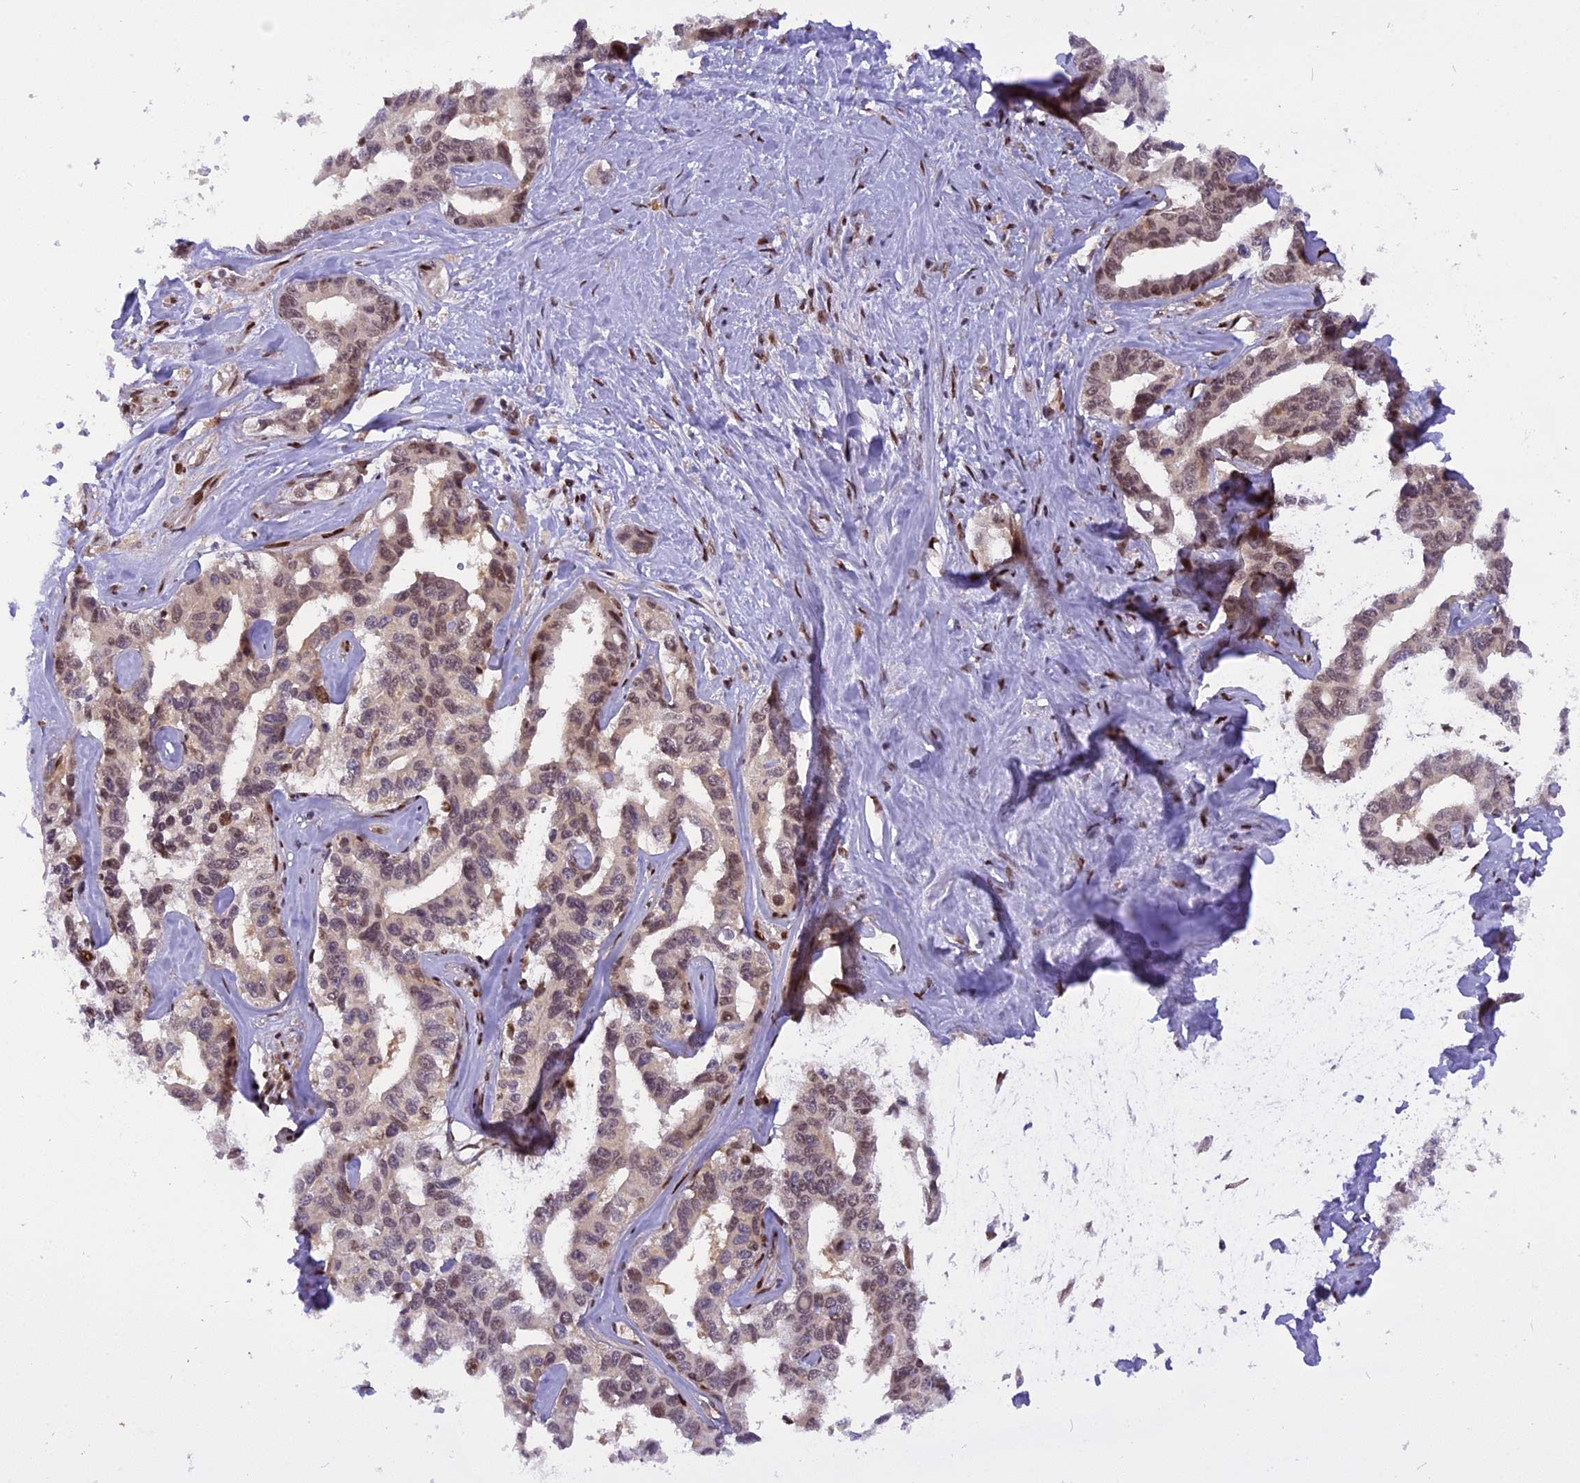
{"staining": {"intensity": "weak", "quantity": "<25%", "location": "nuclear"}, "tissue": "liver cancer", "cell_type": "Tumor cells", "image_type": "cancer", "snomed": [{"axis": "morphology", "description": "Cholangiocarcinoma"}, {"axis": "topography", "description": "Liver"}], "caption": "There is no significant positivity in tumor cells of liver cancer (cholangiocarcinoma).", "gene": "RABGGTA", "patient": {"sex": "male", "age": 59}}